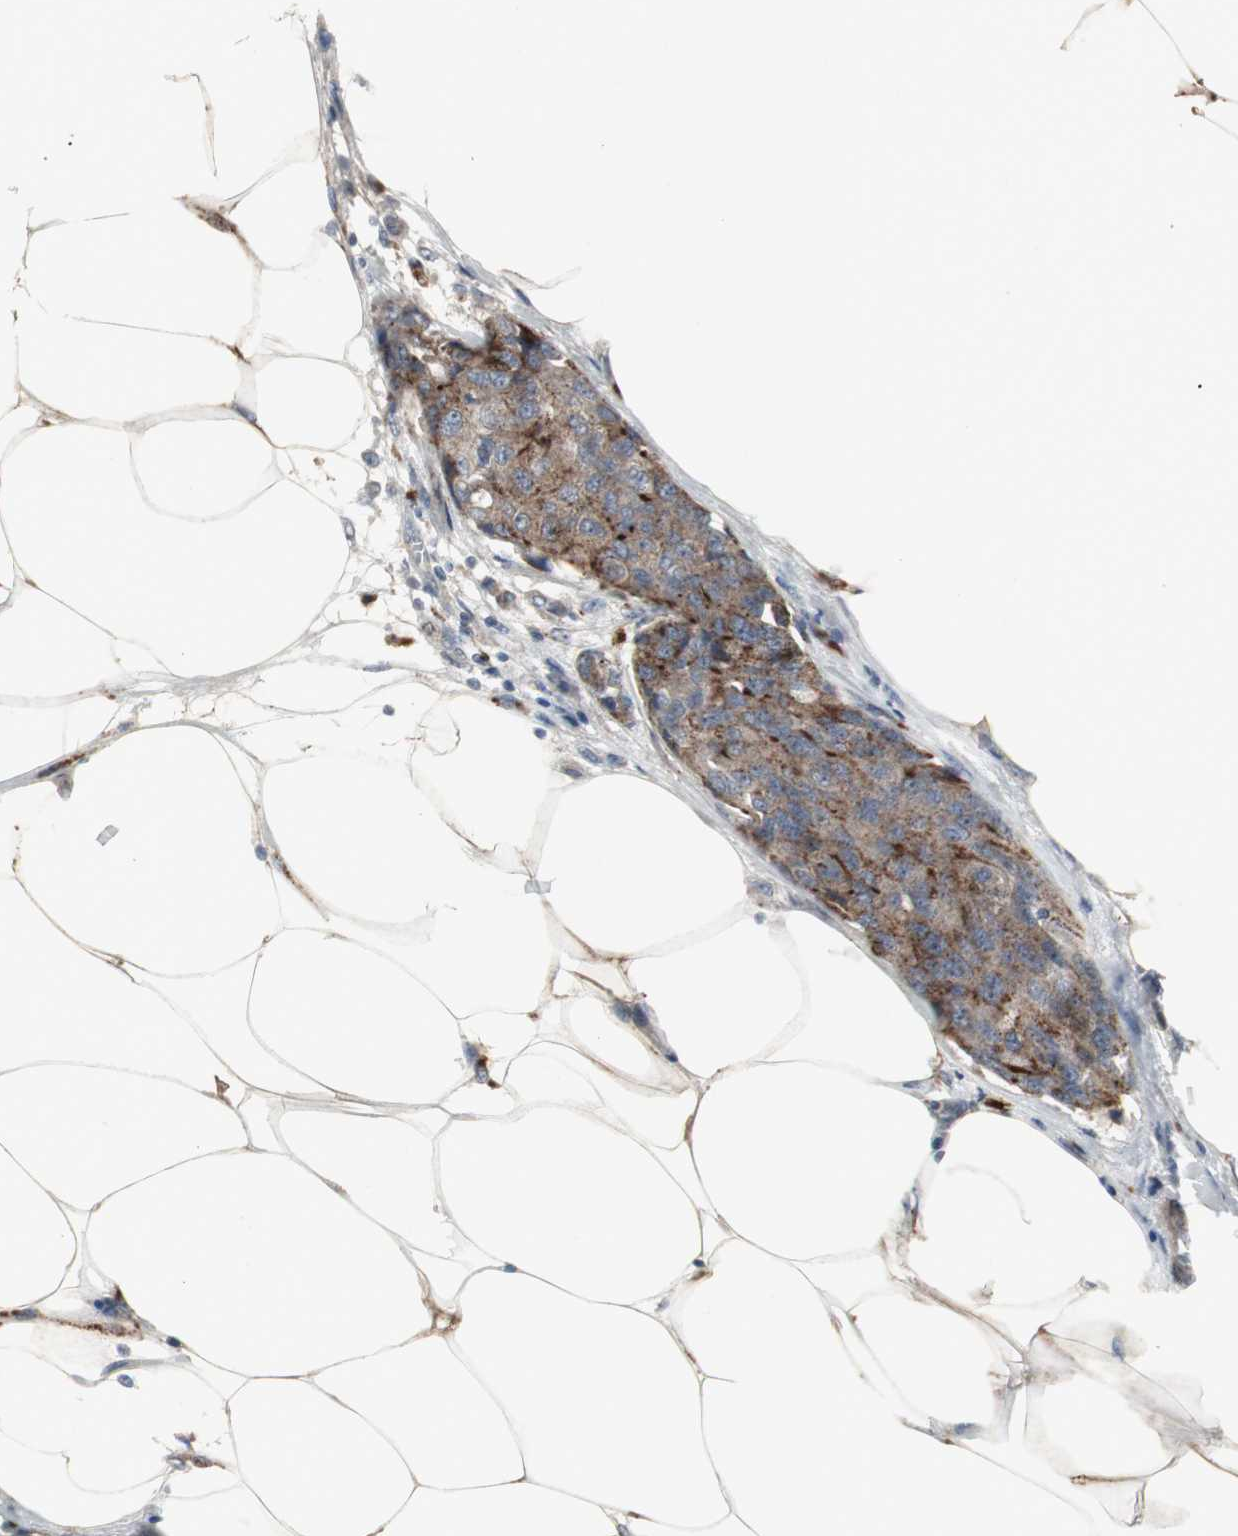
{"staining": {"intensity": "strong", "quantity": ">75%", "location": "cytoplasmic/membranous"}, "tissue": "breast cancer", "cell_type": "Tumor cells", "image_type": "cancer", "snomed": [{"axis": "morphology", "description": "Duct carcinoma"}, {"axis": "topography", "description": "Breast"}], "caption": "Immunohistochemistry (IHC) micrograph of human invasive ductal carcinoma (breast) stained for a protein (brown), which shows high levels of strong cytoplasmic/membranous staining in about >75% of tumor cells.", "gene": "GBA1", "patient": {"sex": "female", "age": 80}}